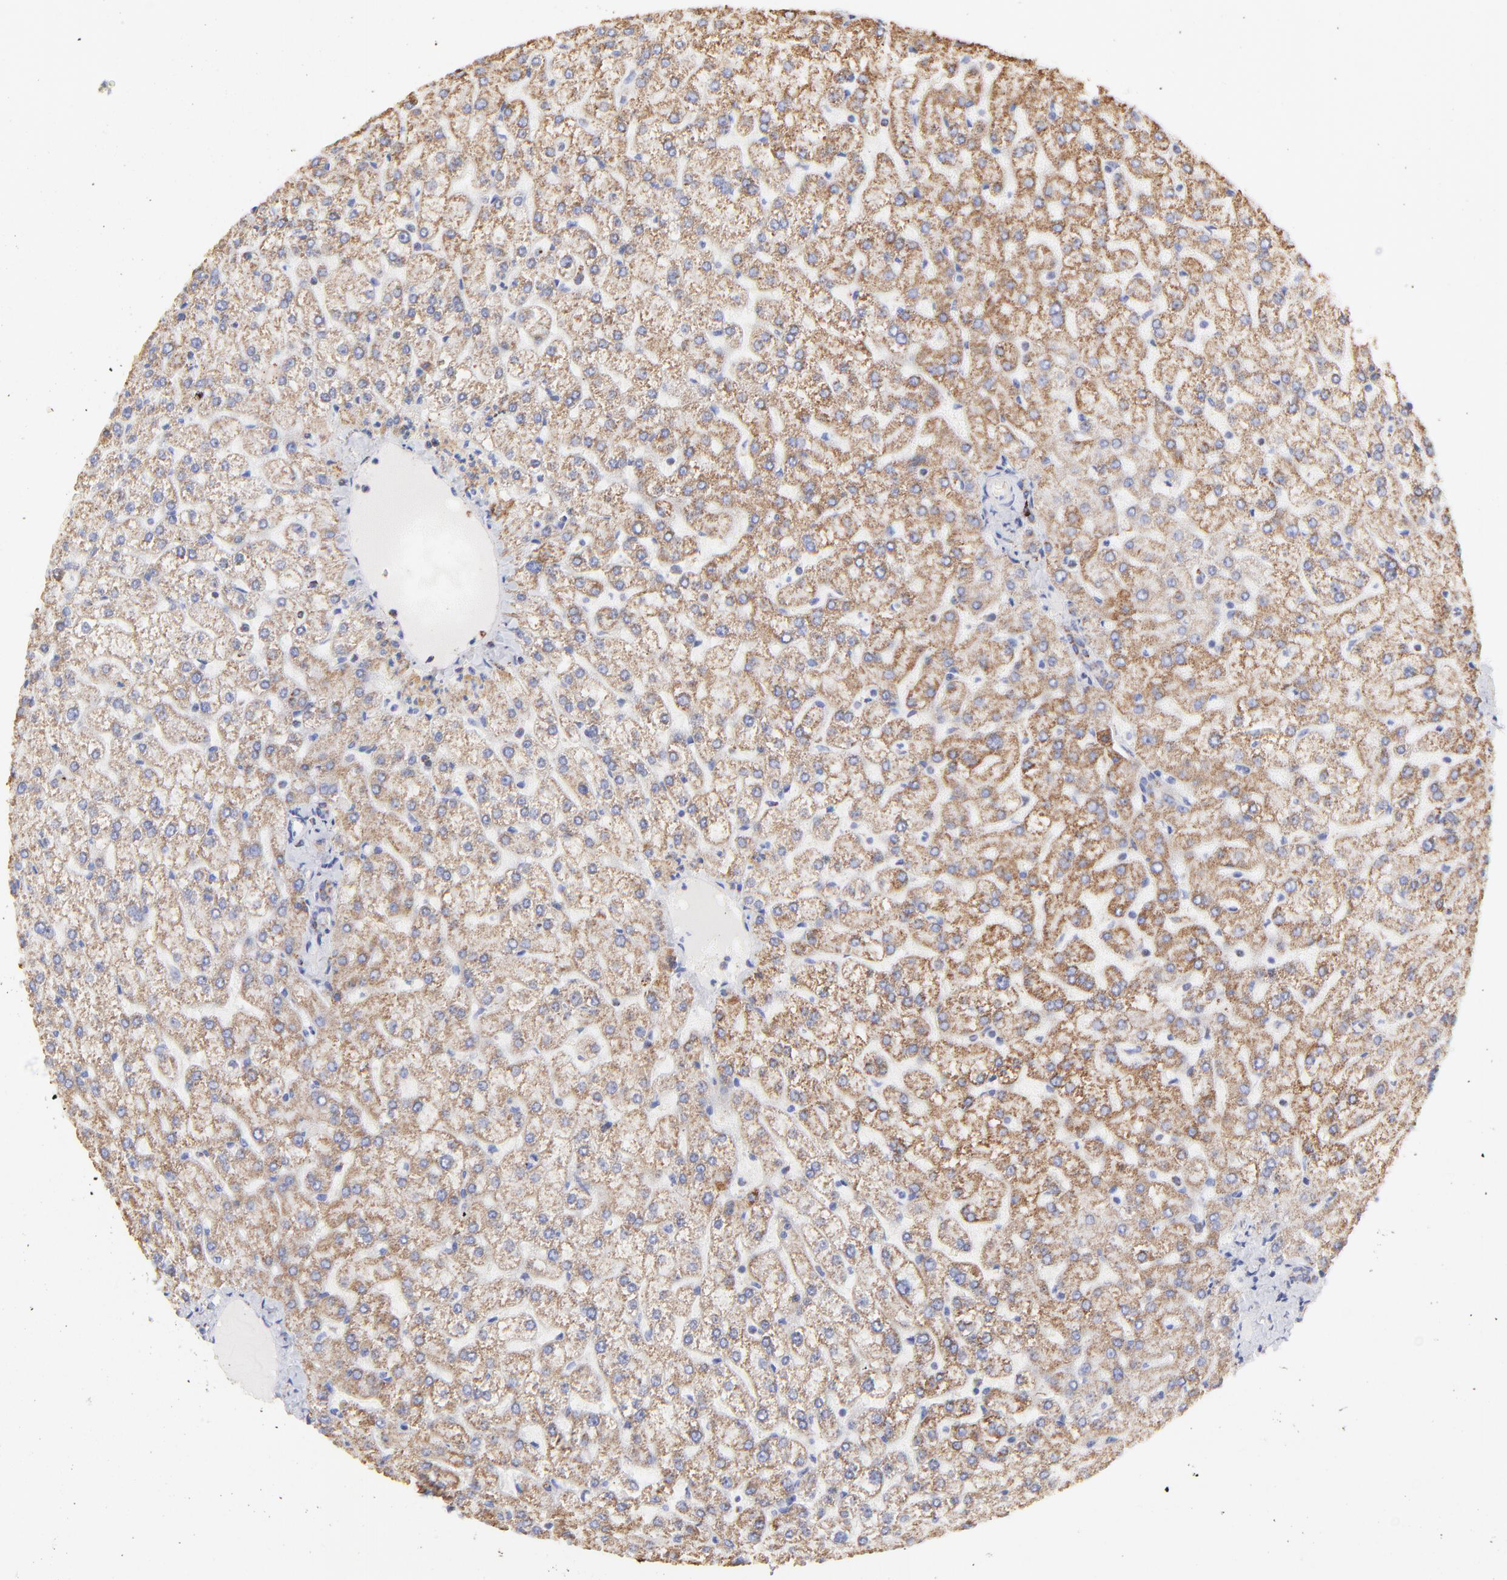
{"staining": {"intensity": "moderate", "quantity": ">75%", "location": "cytoplasmic/membranous"}, "tissue": "liver", "cell_type": "Cholangiocytes", "image_type": "normal", "snomed": [{"axis": "morphology", "description": "Normal tissue, NOS"}, {"axis": "topography", "description": "Liver"}], "caption": "About >75% of cholangiocytes in unremarkable liver exhibit moderate cytoplasmic/membranous protein positivity as visualized by brown immunohistochemical staining.", "gene": "COX4I1", "patient": {"sex": "female", "age": 32}}